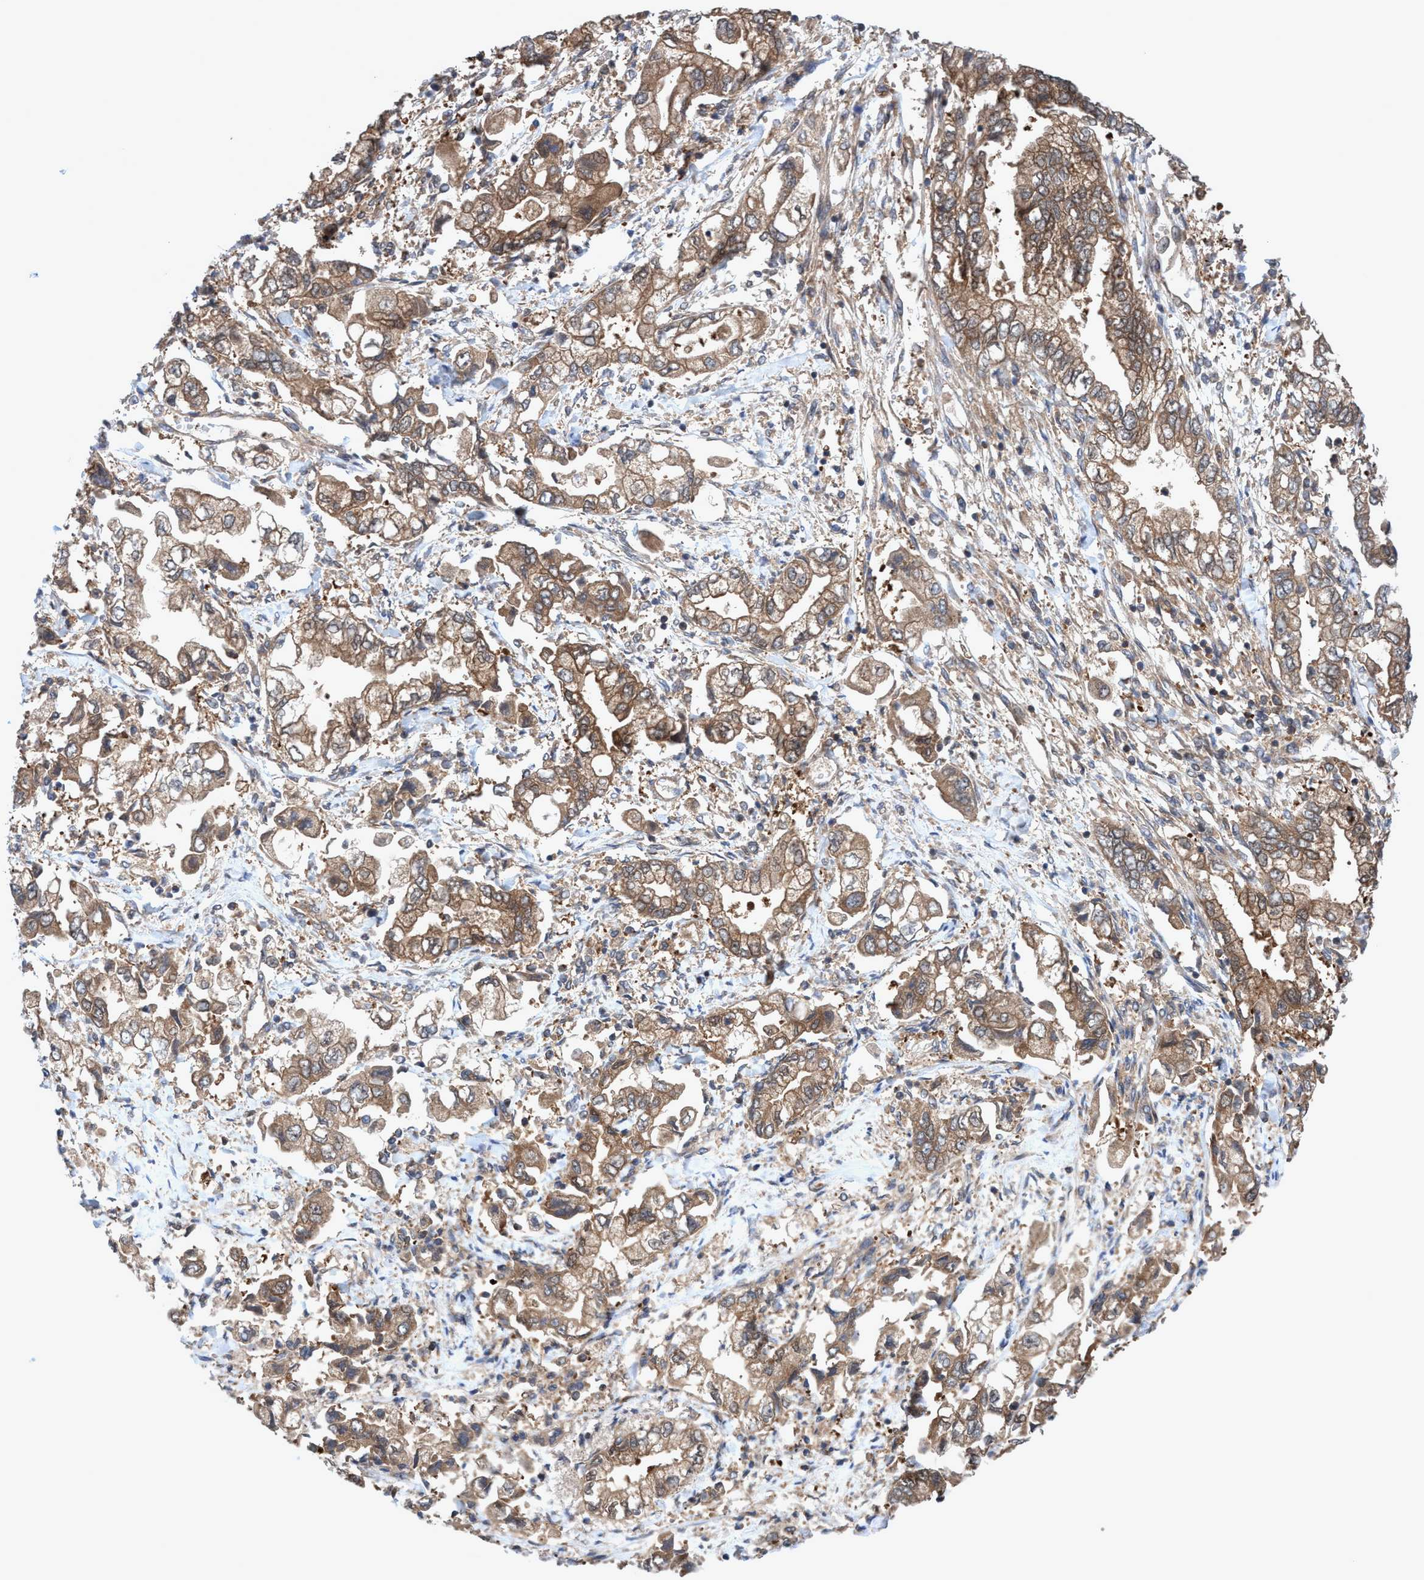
{"staining": {"intensity": "moderate", "quantity": ">75%", "location": "cytoplasmic/membranous"}, "tissue": "stomach cancer", "cell_type": "Tumor cells", "image_type": "cancer", "snomed": [{"axis": "morphology", "description": "Normal tissue, NOS"}, {"axis": "morphology", "description": "Adenocarcinoma, NOS"}, {"axis": "topography", "description": "Stomach"}], "caption": "There is medium levels of moderate cytoplasmic/membranous positivity in tumor cells of stomach cancer (adenocarcinoma), as demonstrated by immunohistochemical staining (brown color).", "gene": "GLOD4", "patient": {"sex": "male", "age": 62}}